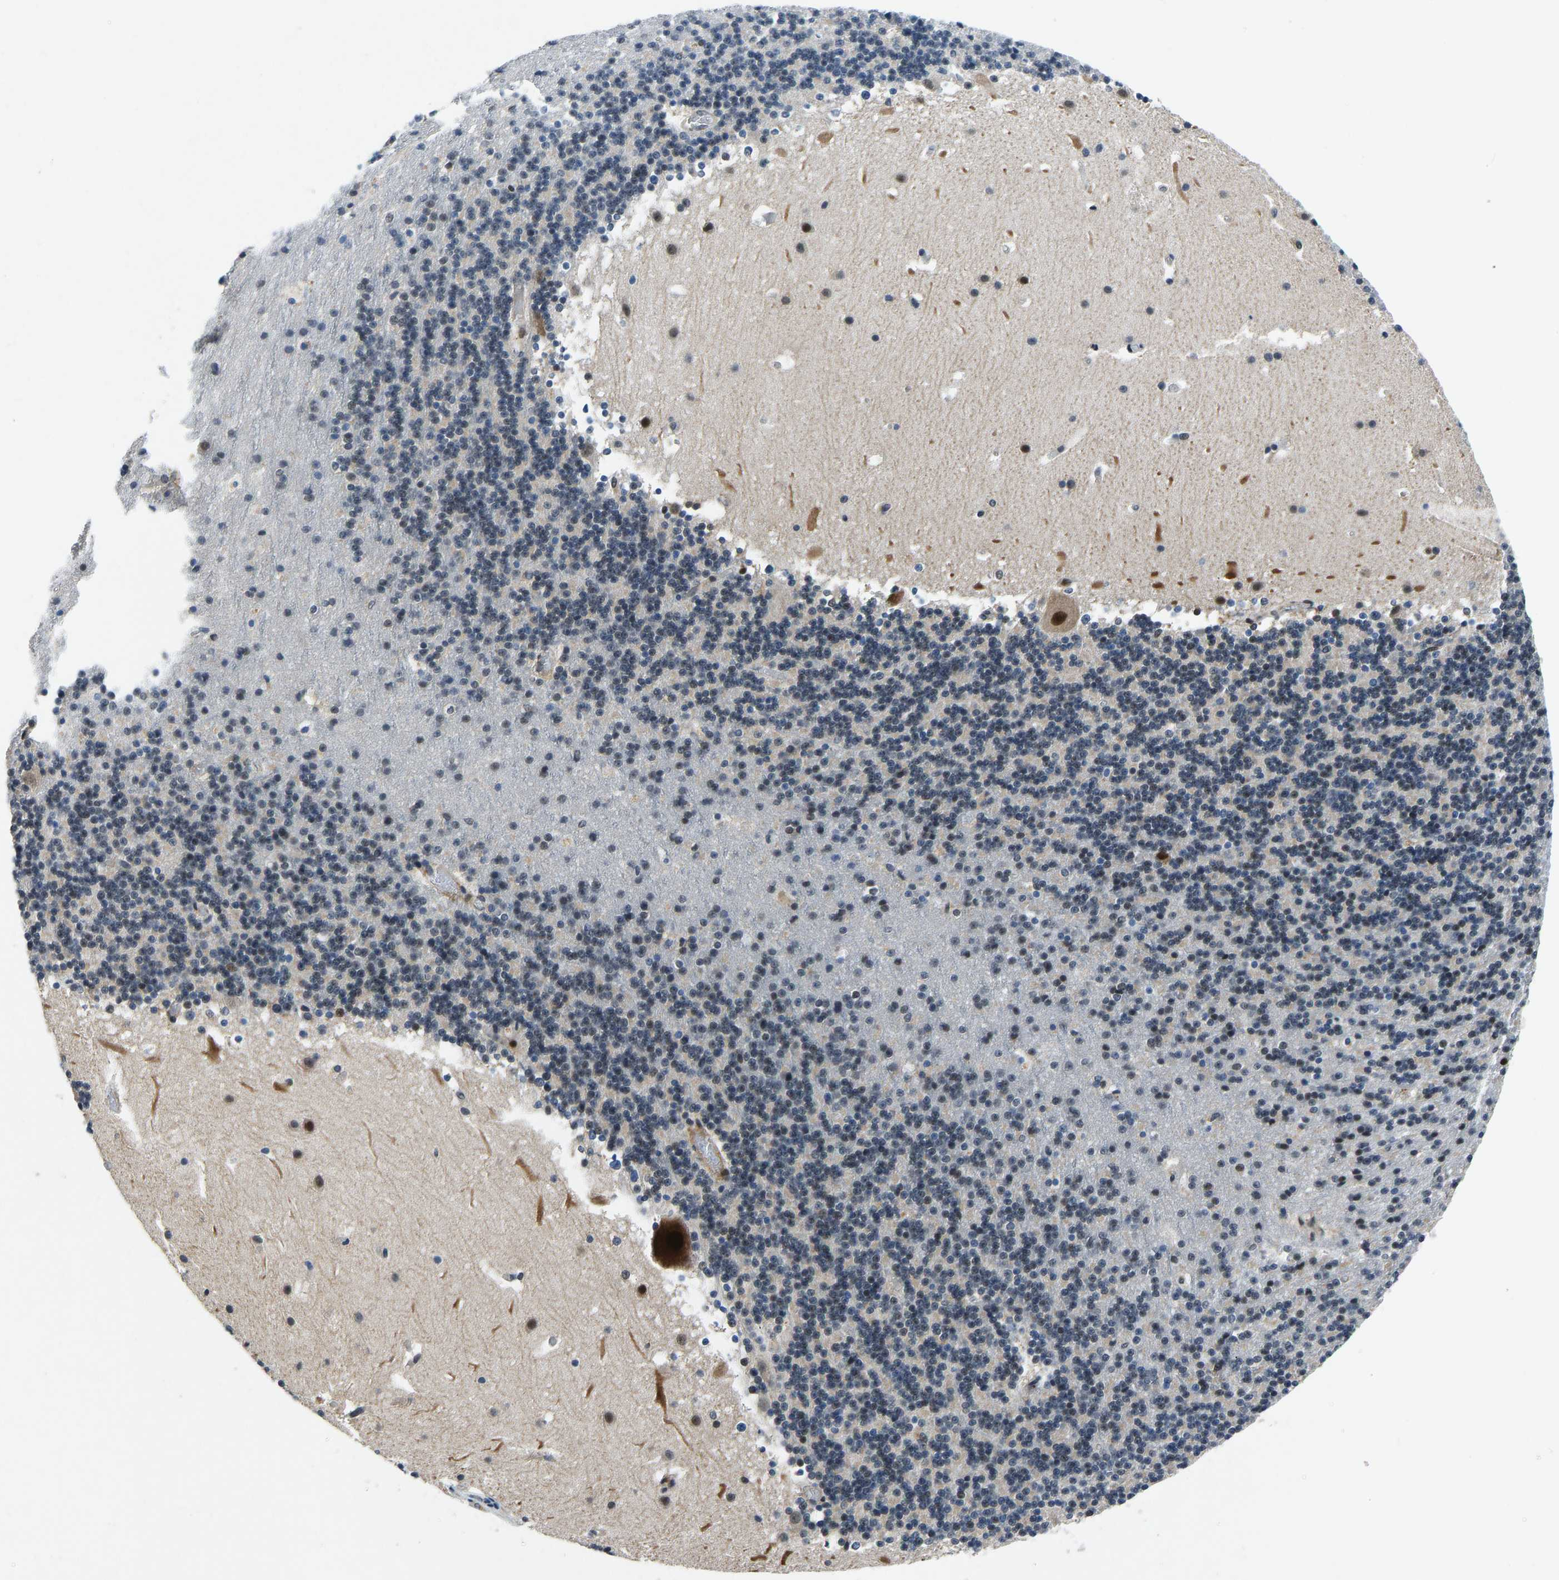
{"staining": {"intensity": "moderate", "quantity": "<25%", "location": "nuclear"}, "tissue": "cerebellum", "cell_type": "Cells in granular layer", "image_type": "normal", "snomed": [{"axis": "morphology", "description": "Normal tissue, NOS"}, {"axis": "topography", "description": "Cerebellum"}], "caption": "Cerebellum stained for a protein (brown) demonstrates moderate nuclear positive positivity in approximately <25% of cells in granular layer.", "gene": "RLIM", "patient": {"sex": "male", "age": 45}}